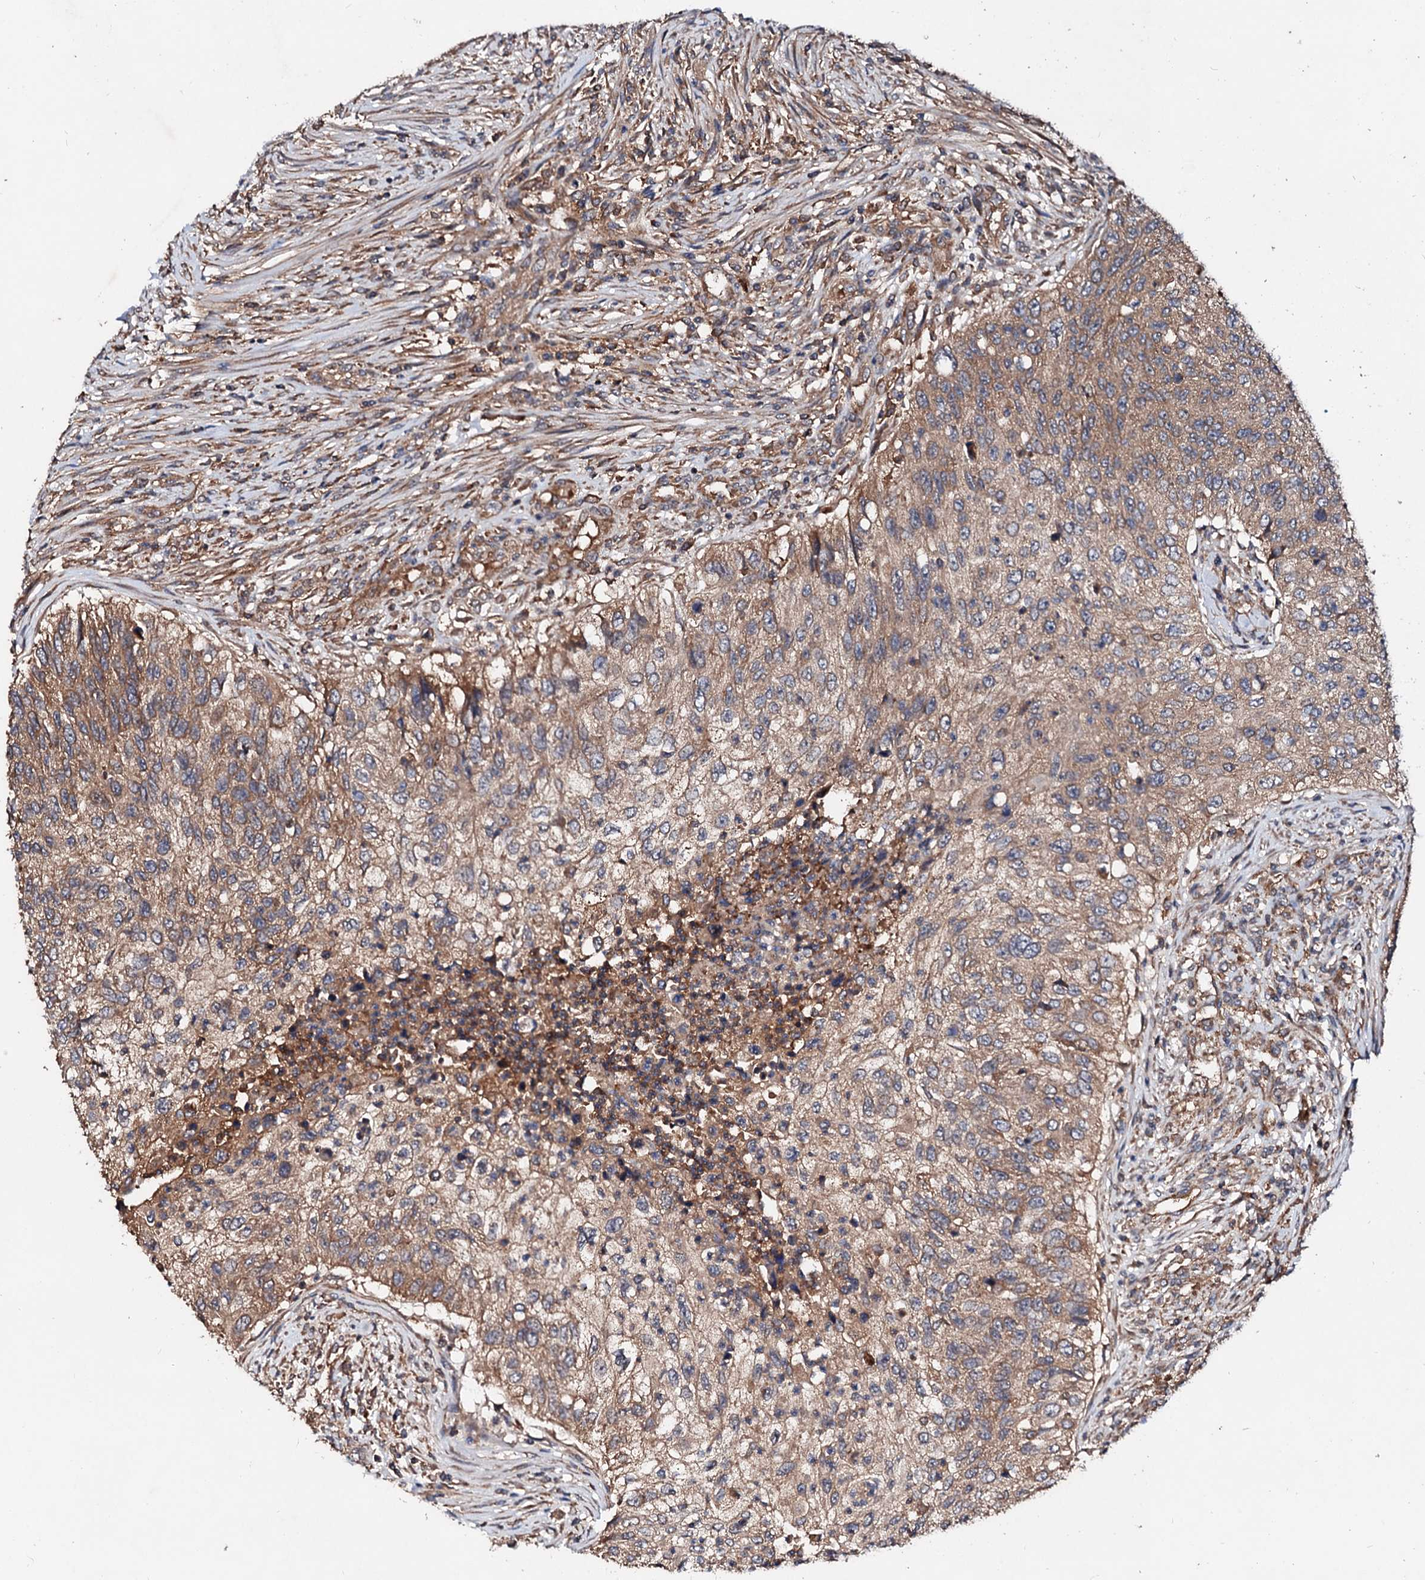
{"staining": {"intensity": "moderate", "quantity": ">75%", "location": "cytoplasmic/membranous"}, "tissue": "urothelial cancer", "cell_type": "Tumor cells", "image_type": "cancer", "snomed": [{"axis": "morphology", "description": "Urothelial carcinoma, High grade"}, {"axis": "topography", "description": "Urinary bladder"}], "caption": "IHC (DAB) staining of urothelial cancer displays moderate cytoplasmic/membranous protein staining in about >75% of tumor cells.", "gene": "EXTL1", "patient": {"sex": "female", "age": 60}}